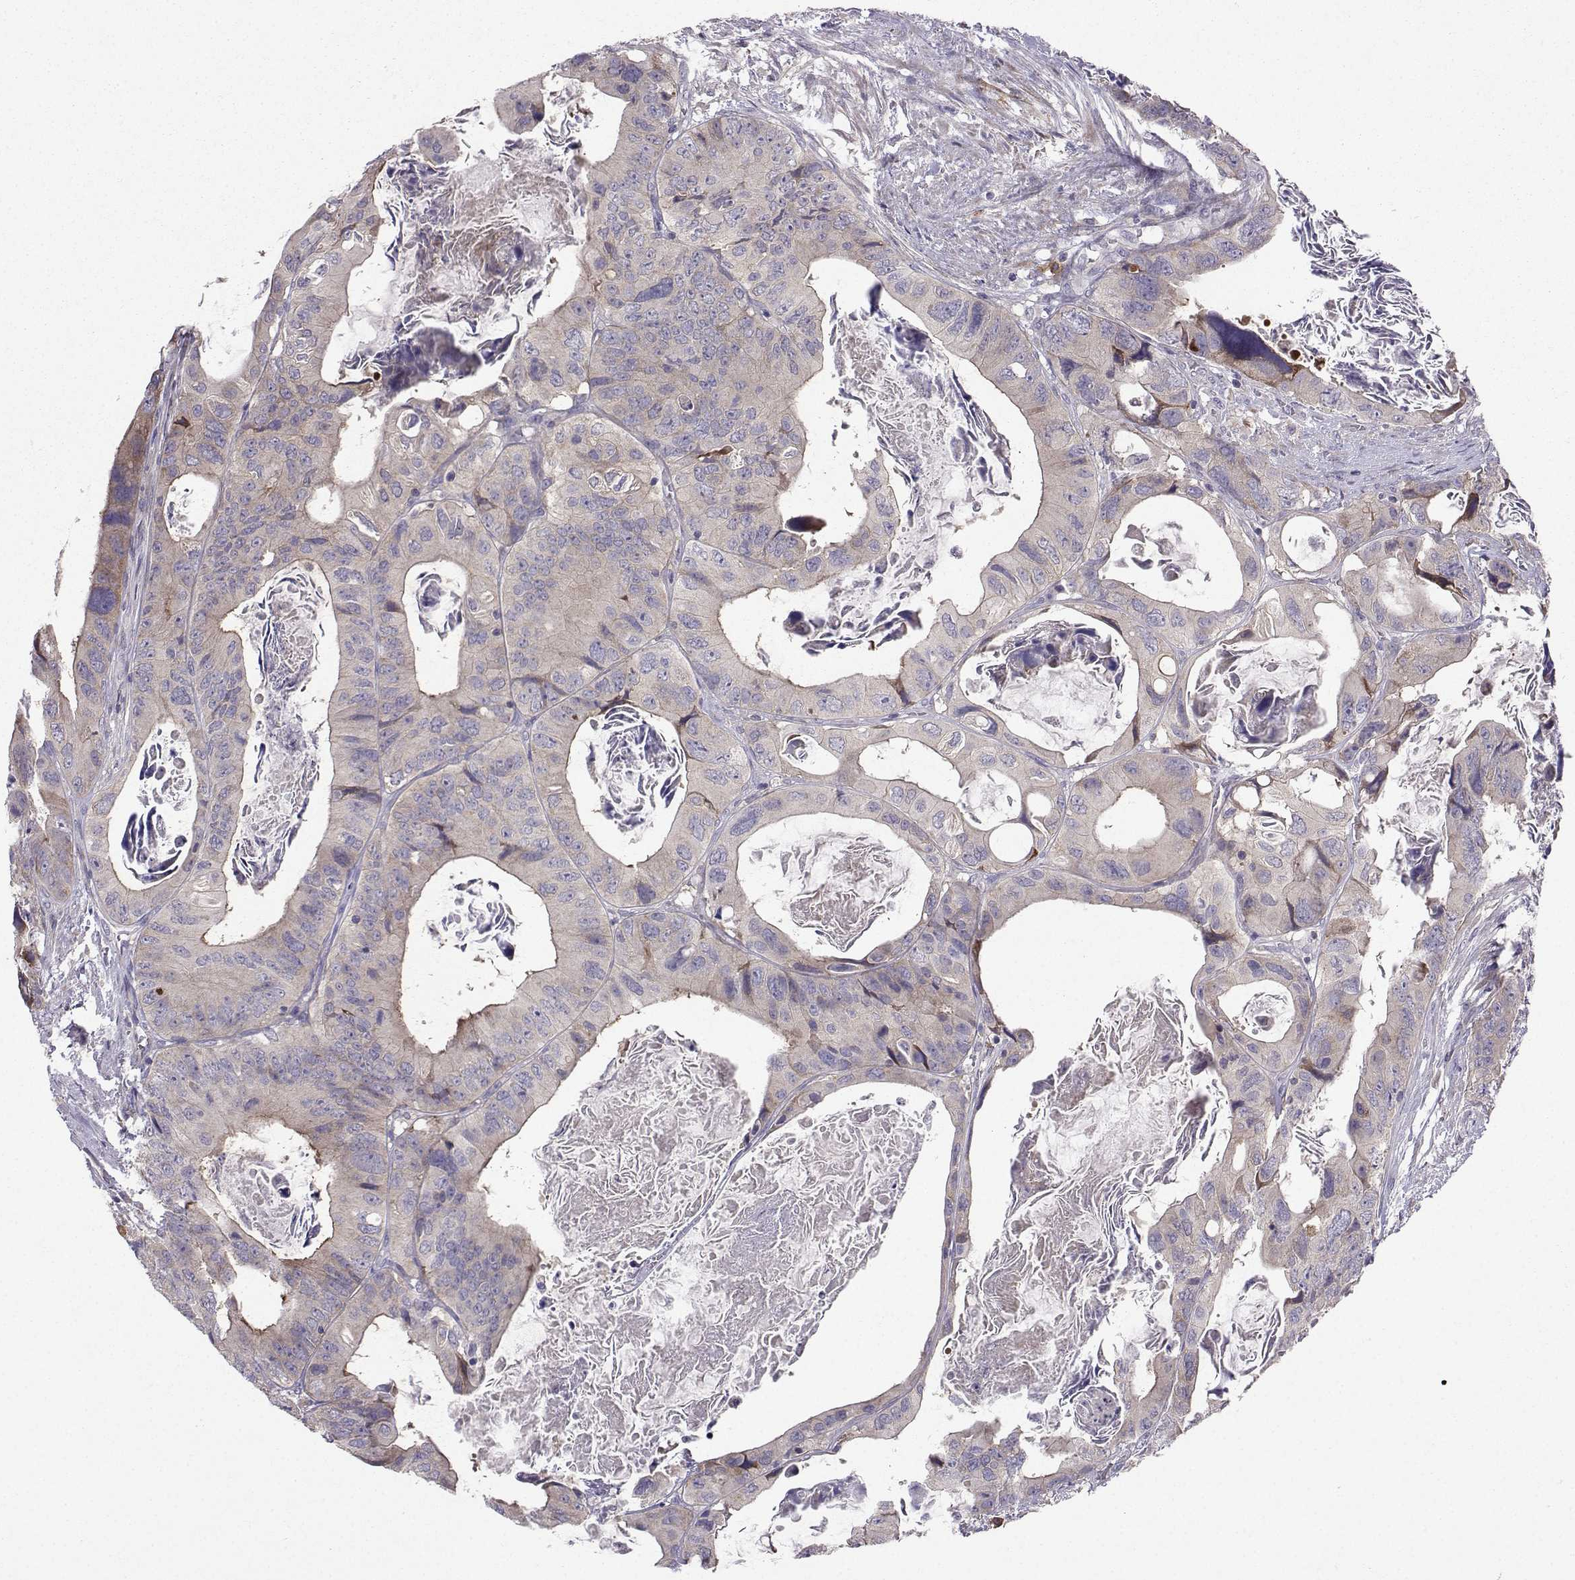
{"staining": {"intensity": "moderate", "quantity": "<25%", "location": "cytoplasmic/membranous"}, "tissue": "colorectal cancer", "cell_type": "Tumor cells", "image_type": "cancer", "snomed": [{"axis": "morphology", "description": "Adenocarcinoma, NOS"}, {"axis": "topography", "description": "Rectum"}], "caption": "There is low levels of moderate cytoplasmic/membranous staining in tumor cells of colorectal cancer (adenocarcinoma), as demonstrated by immunohistochemical staining (brown color).", "gene": "STXBP5", "patient": {"sex": "male", "age": 64}}